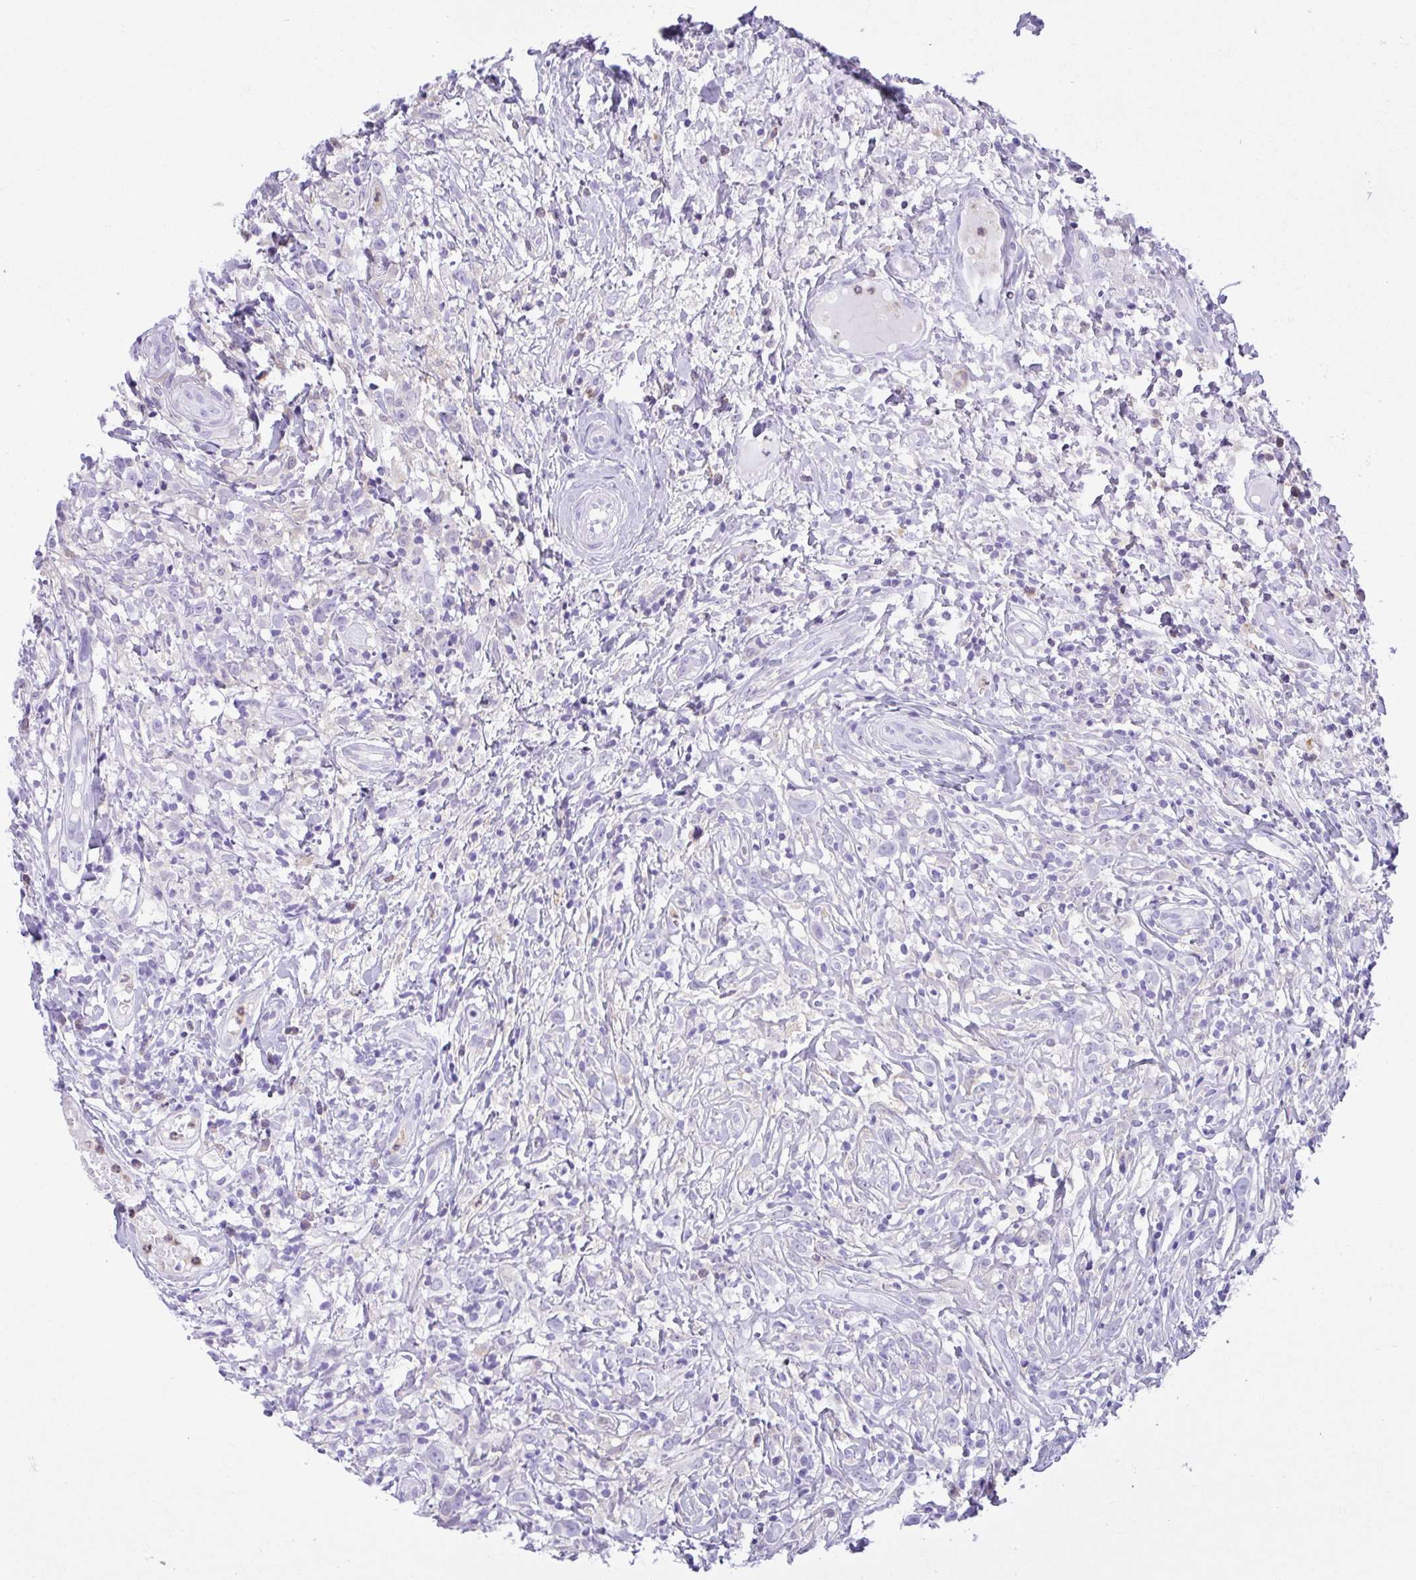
{"staining": {"intensity": "negative", "quantity": "none", "location": "none"}, "tissue": "lymphoma", "cell_type": "Tumor cells", "image_type": "cancer", "snomed": [{"axis": "morphology", "description": "Hodgkin's disease, NOS"}, {"axis": "topography", "description": "No Tissue"}], "caption": "Tumor cells show no significant protein staining in lymphoma. (DAB immunohistochemistry (IHC), high magnification).", "gene": "NCF1", "patient": {"sex": "female", "age": 21}}